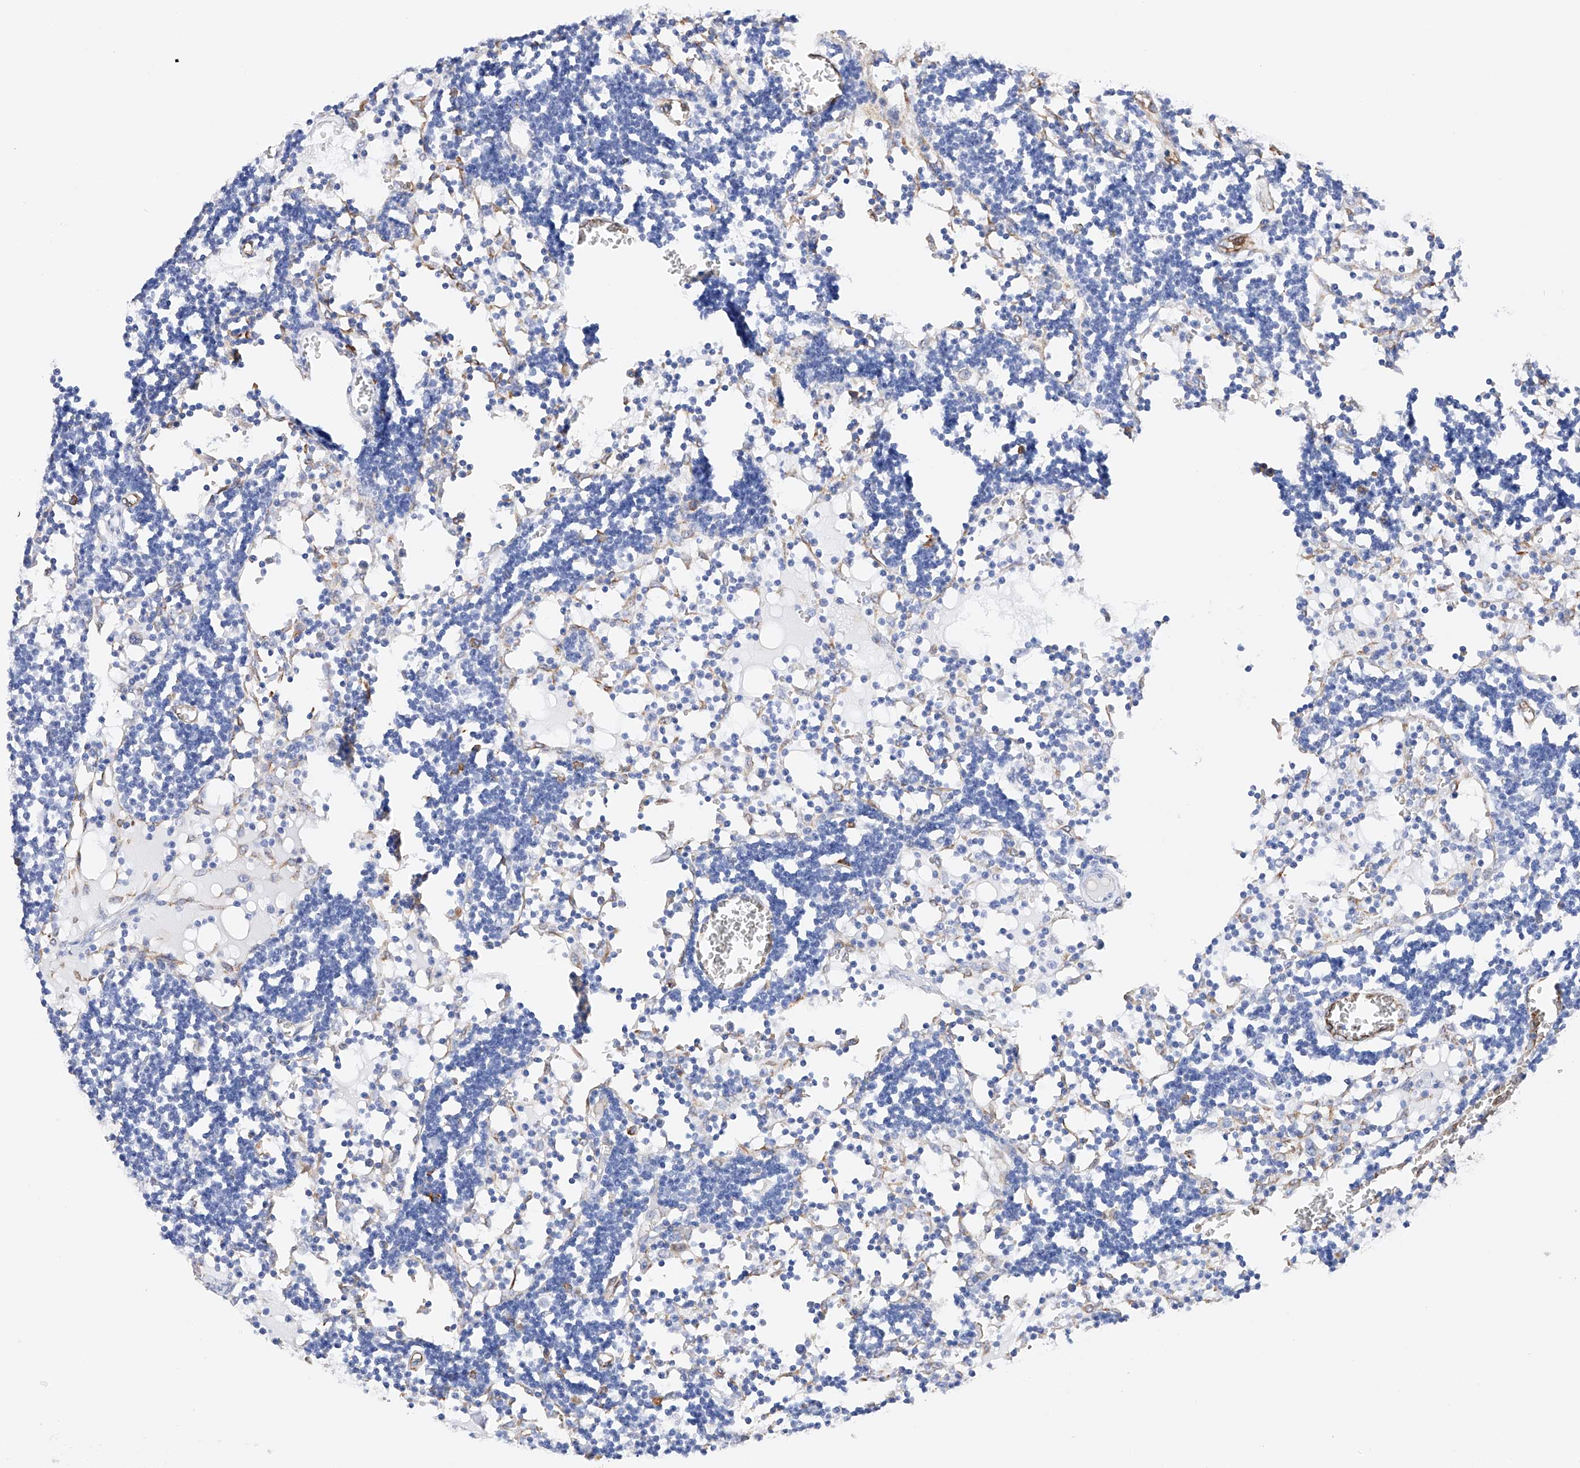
{"staining": {"intensity": "moderate", "quantity": "<25%", "location": "cytoplasmic/membranous"}, "tissue": "lymph node", "cell_type": "Germinal center cells", "image_type": "normal", "snomed": [{"axis": "morphology", "description": "Normal tissue, NOS"}, {"axis": "topography", "description": "Lymph node"}], "caption": "Protein expression analysis of unremarkable human lymph node reveals moderate cytoplasmic/membranous expression in about <25% of germinal center cells. Ihc stains the protein of interest in brown and the nuclei are stained blue.", "gene": "PDIA5", "patient": {"sex": "female", "age": 11}}